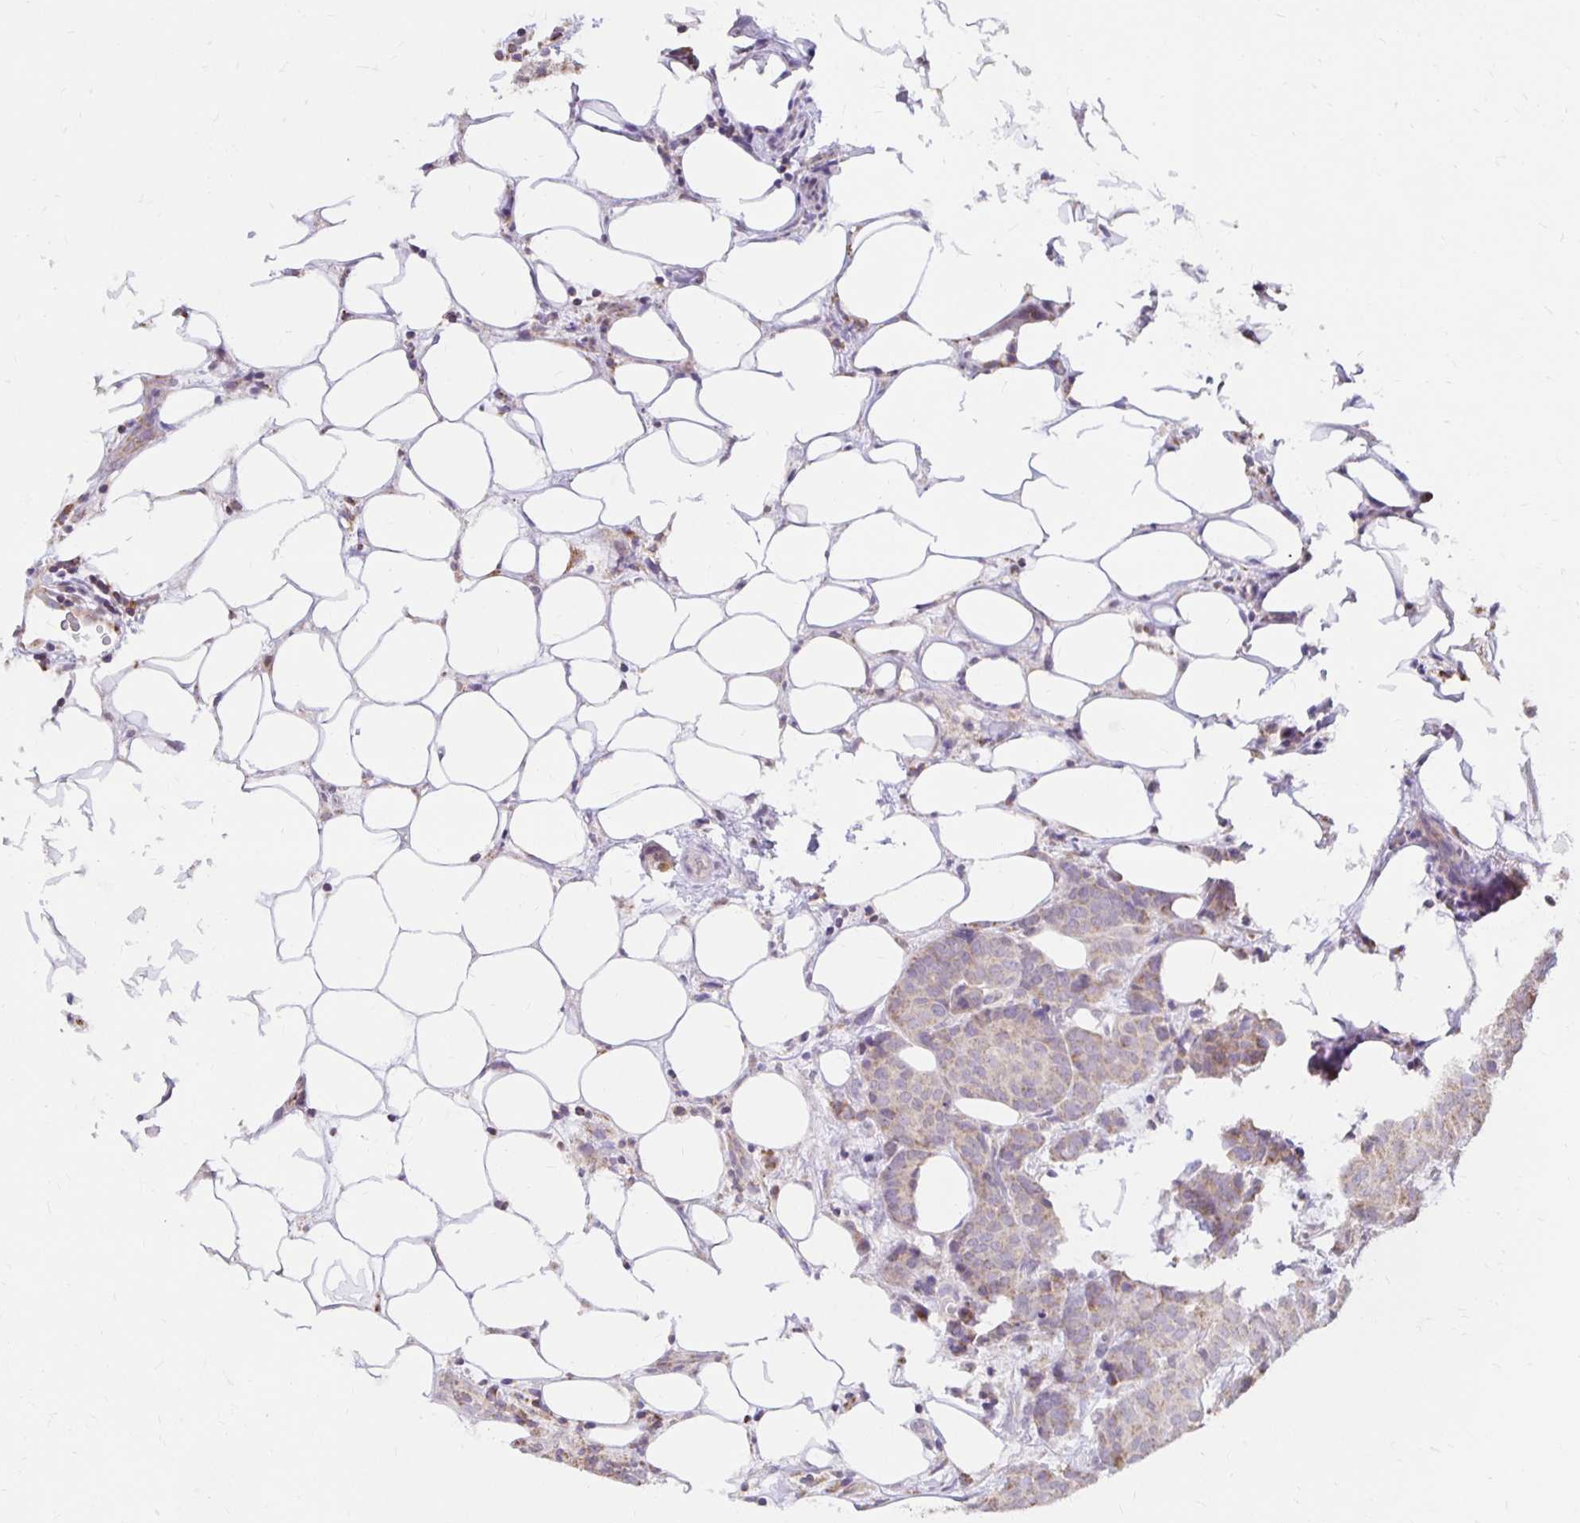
{"staining": {"intensity": "weak", "quantity": "<25%", "location": "cytoplasmic/membranous"}, "tissue": "breast cancer", "cell_type": "Tumor cells", "image_type": "cancer", "snomed": [{"axis": "morphology", "description": "Duct carcinoma"}, {"axis": "topography", "description": "Breast"}], "caption": "Immunohistochemical staining of human invasive ductal carcinoma (breast) demonstrates no significant staining in tumor cells. (Brightfield microscopy of DAB immunohistochemistry (IHC) at high magnification).", "gene": "IER3", "patient": {"sex": "female", "age": 70}}